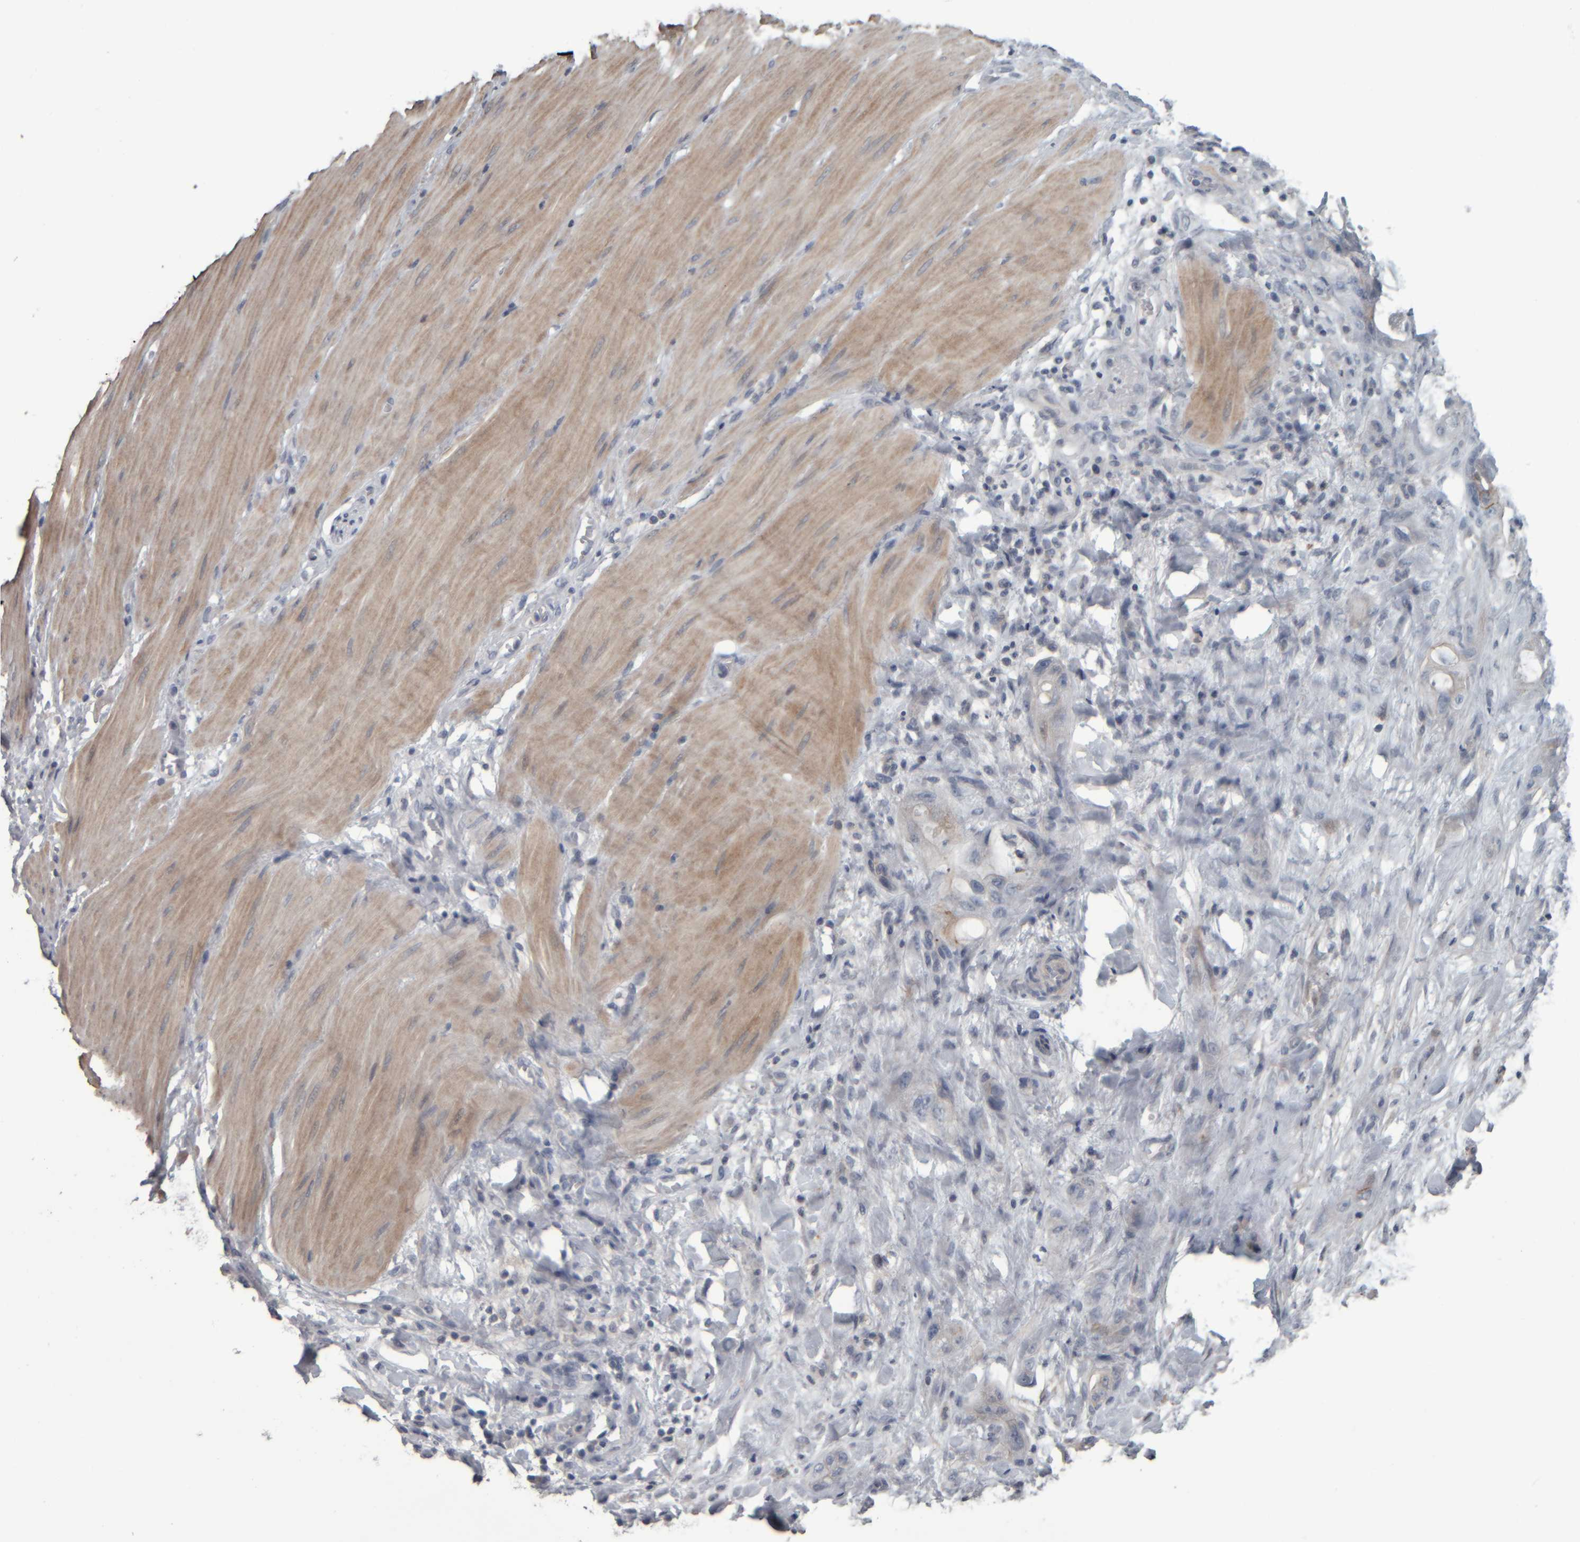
{"staining": {"intensity": "negative", "quantity": "none", "location": "none"}, "tissue": "stomach cancer", "cell_type": "Tumor cells", "image_type": "cancer", "snomed": [{"axis": "morphology", "description": "Adenocarcinoma, NOS"}, {"axis": "topography", "description": "Stomach"}, {"axis": "topography", "description": "Stomach, lower"}], "caption": "There is no significant positivity in tumor cells of stomach adenocarcinoma.", "gene": "CAVIN4", "patient": {"sex": "female", "age": 48}}